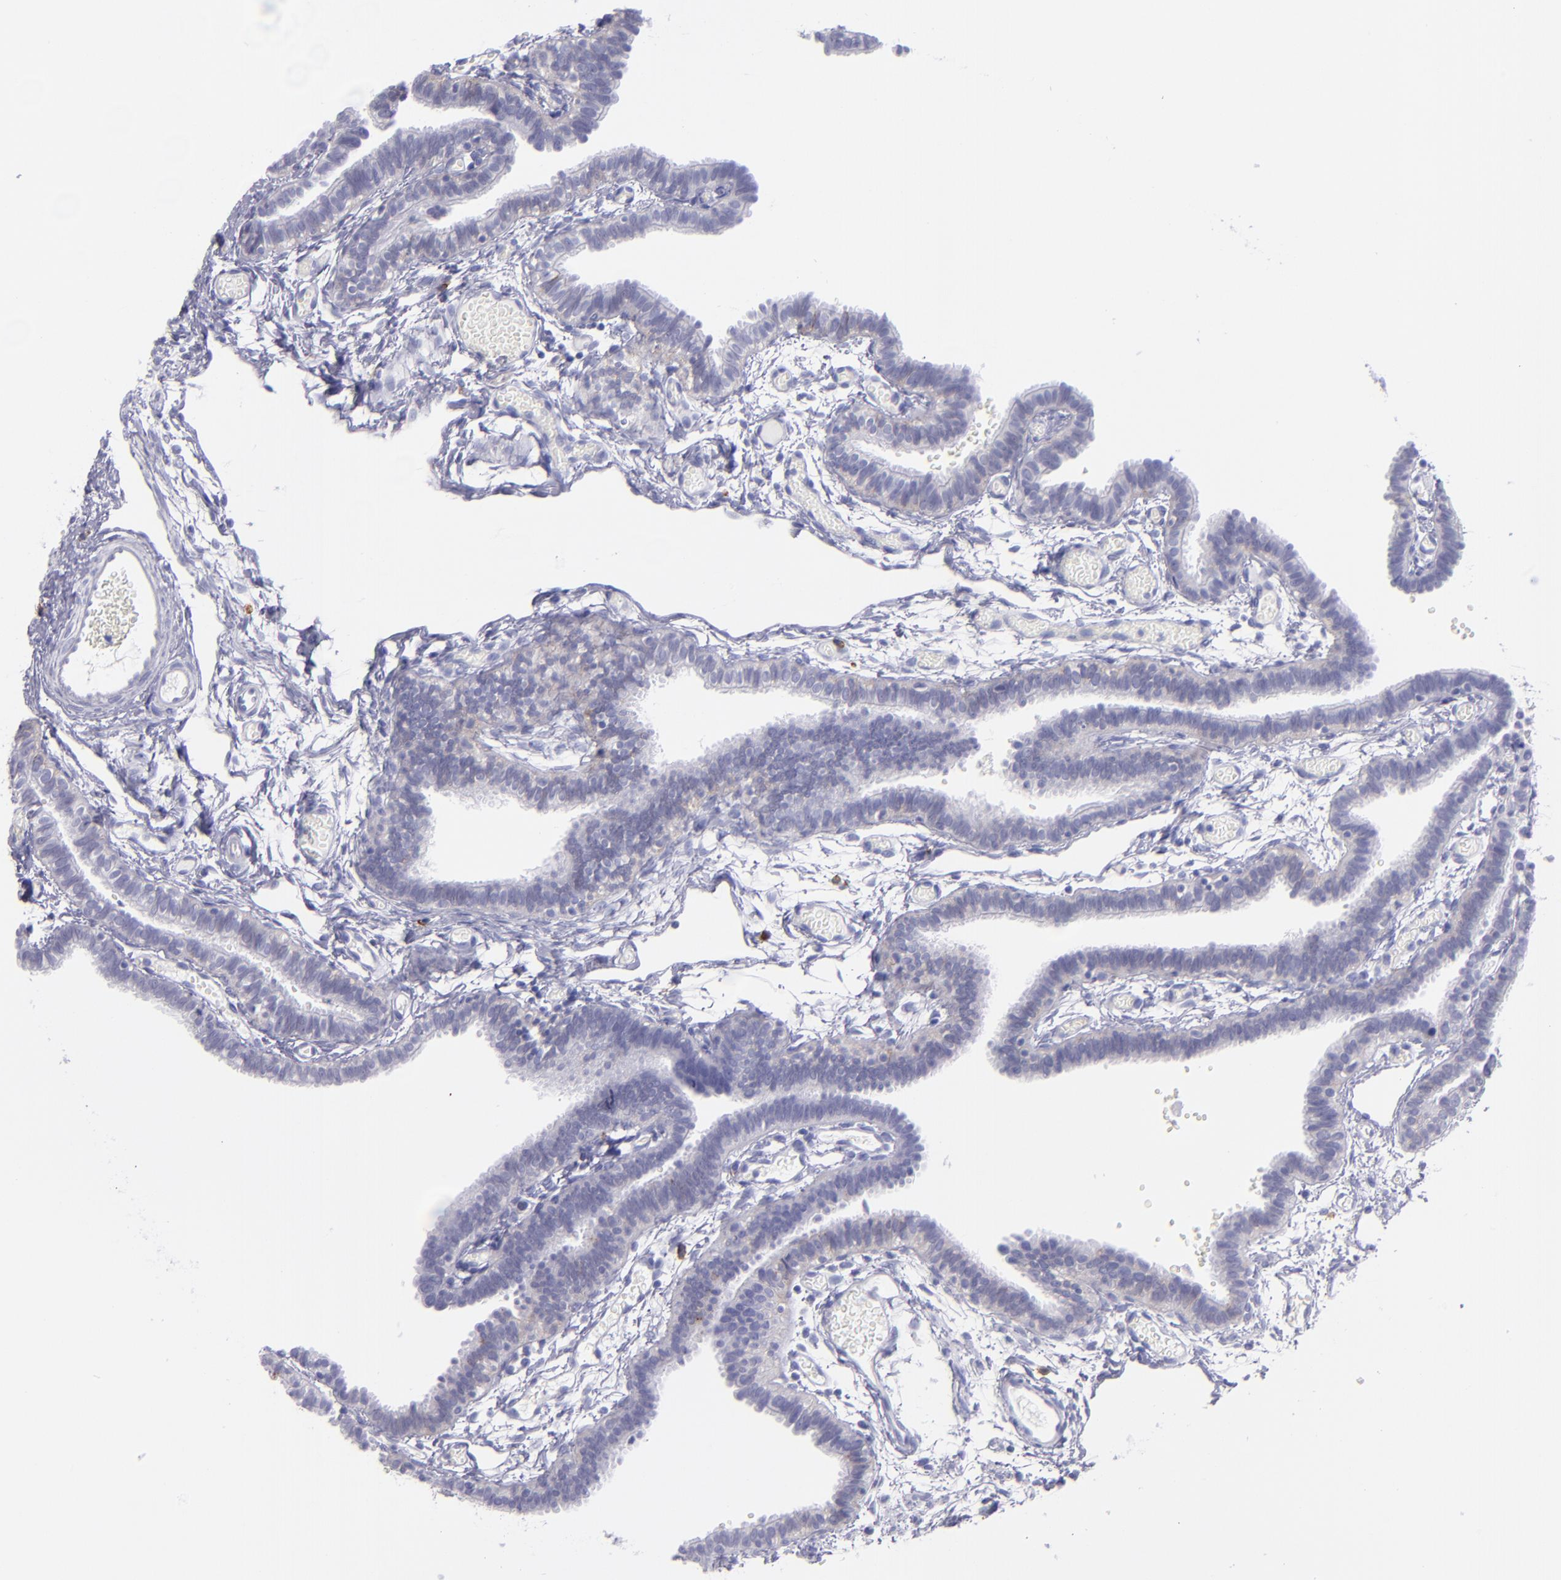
{"staining": {"intensity": "negative", "quantity": "none", "location": "none"}, "tissue": "fallopian tube", "cell_type": "Glandular cells", "image_type": "normal", "snomed": [{"axis": "morphology", "description": "Normal tissue, NOS"}, {"axis": "topography", "description": "Fallopian tube"}], "caption": "Glandular cells are negative for protein expression in benign human fallopian tube. (DAB (3,3'-diaminobenzidine) immunohistochemistry visualized using brightfield microscopy, high magnification).", "gene": "CD82", "patient": {"sex": "female", "age": 29}}